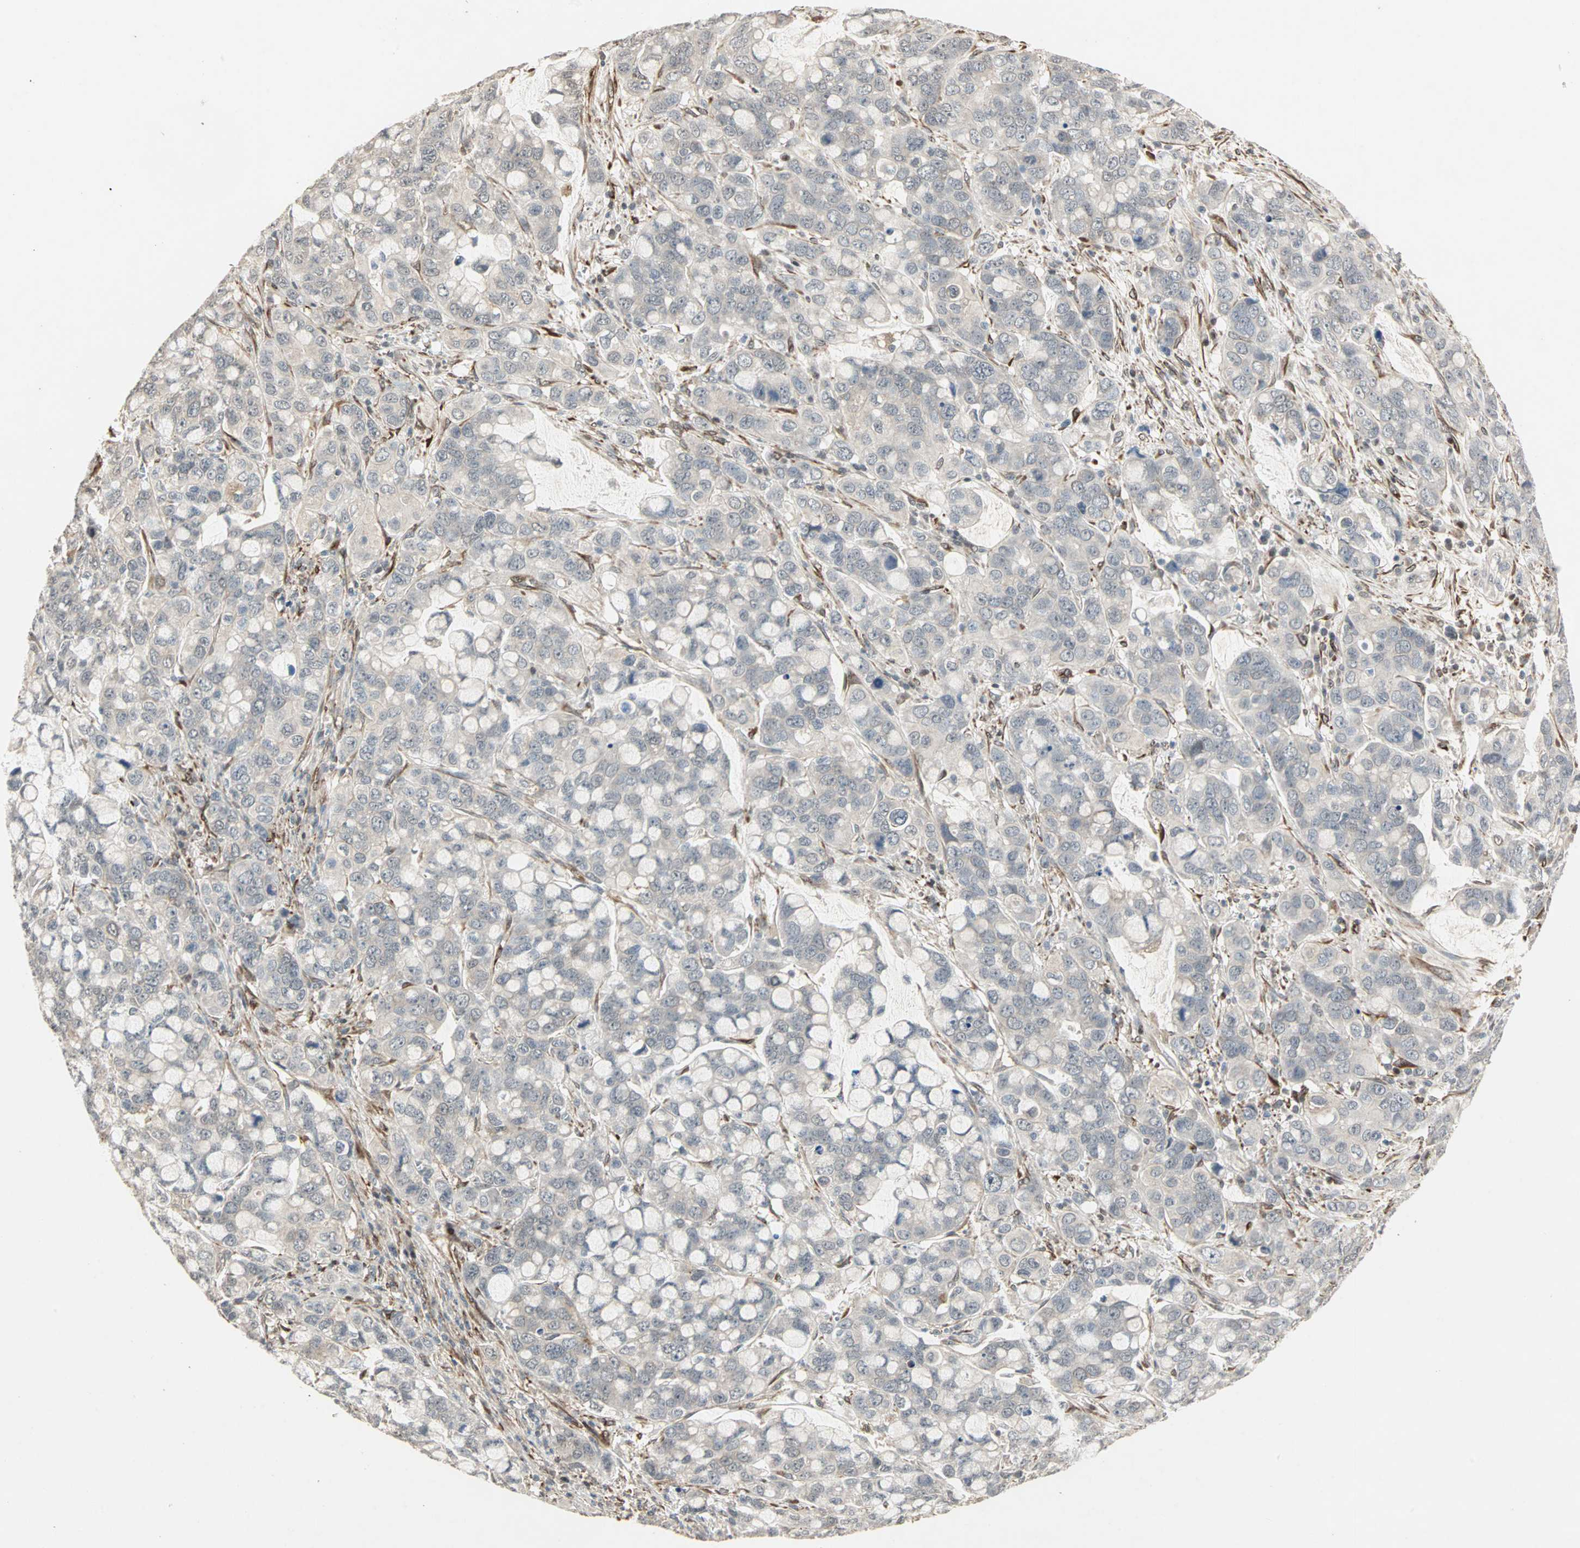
{"staining": {"intensity": "negative", "quantity": "none", "location": "none"}, "tissue": "stomach cancer", "cell_type": "Tumor cells", "image_type": "cancer", "snomed": [{"axis": "morphology", "description": "Adenocarcinoma, NOS"}, {"axis": "topography", "description": "Stomach, lower"}], "caption": "IHC histopathology image of neoplastic tissue: stomach adenocarcinoma stained with DAB (3,3'-diaminobenzidine) exhibits no significant protein expression in tumor cells.", "gene": "TRPV4", "patient": {"sex": "male", "age": 84}}